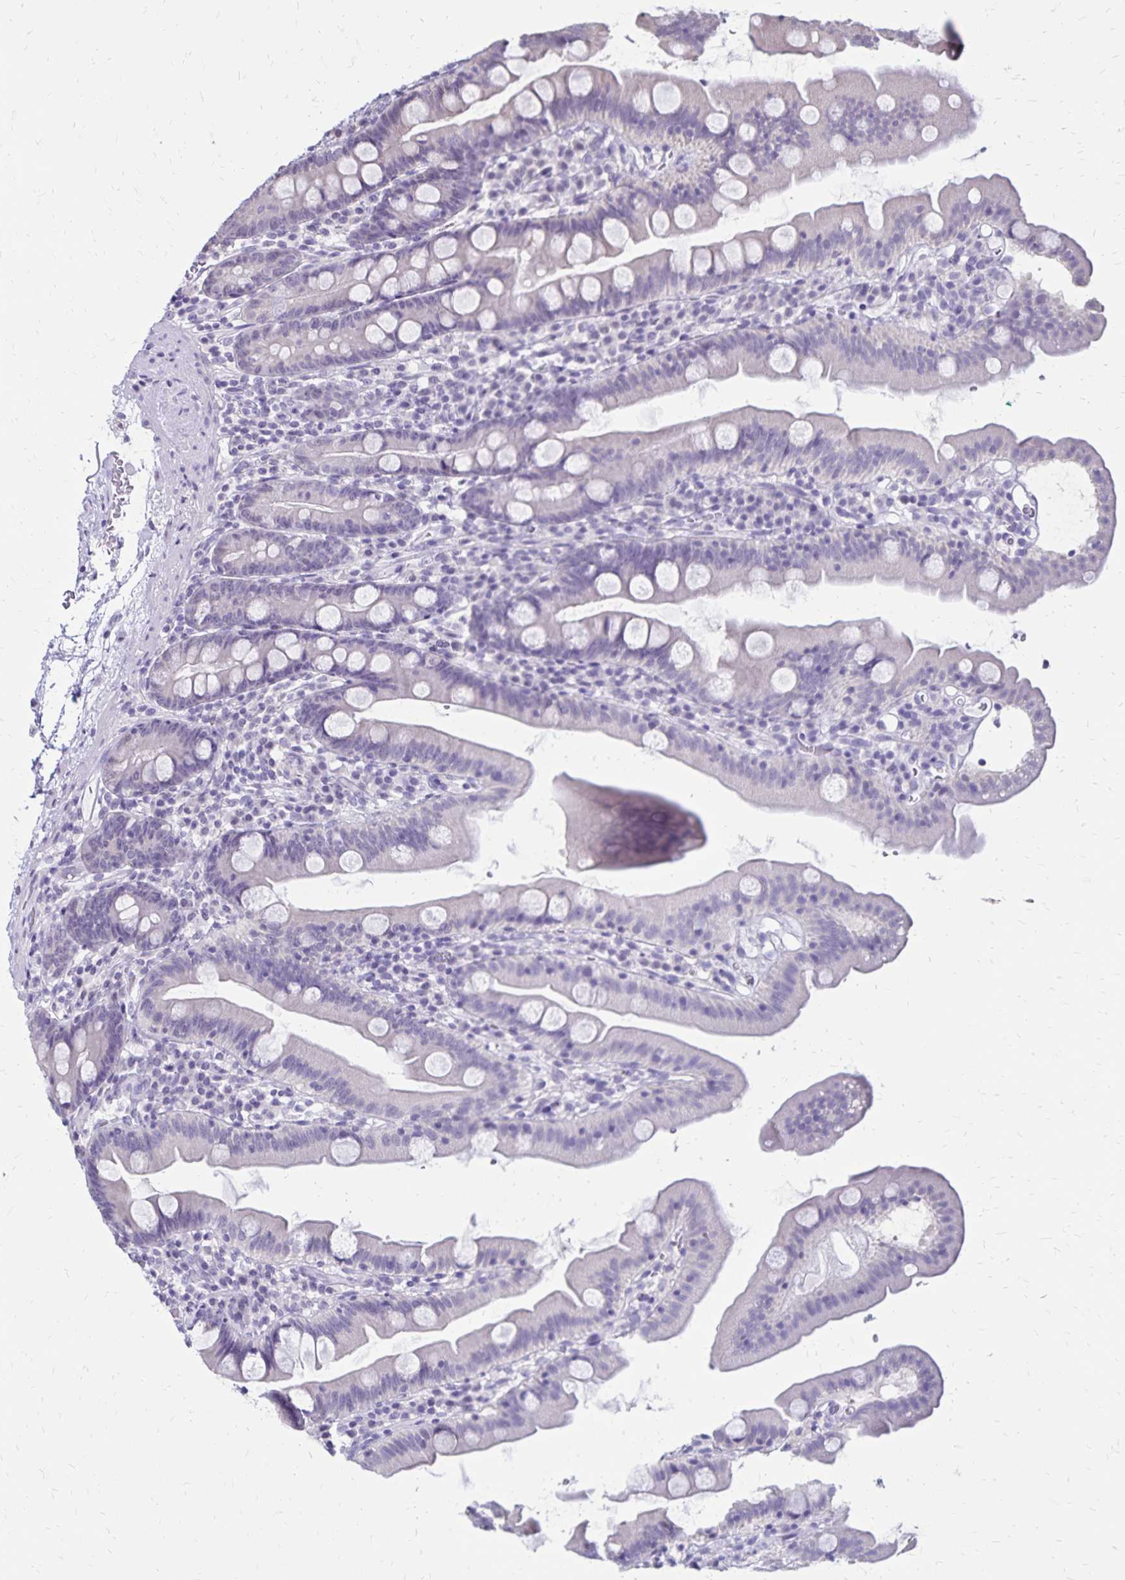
{"staining": {"intensity": "negative", "quantity": "none", "location": "none"}, "tissue": "duodenum", "cell_type": "Glandular cells", "image_type": "normal", "snomed": [{"axis": "morphology", "description": "Normal tissue, NOS"}, {"axis": "topography", "description": "Duodenum"}], "caption": "Immunohistochemical staining of benign duodenum reveals no significant staining in glandular cells. (Brightfield microscopy of DAB (3,3'-diaminobenzidine) immunohistochemistry at high magnification).", "gene": "SH3GL3", "patient": {"sex": "female", "age": 67}}